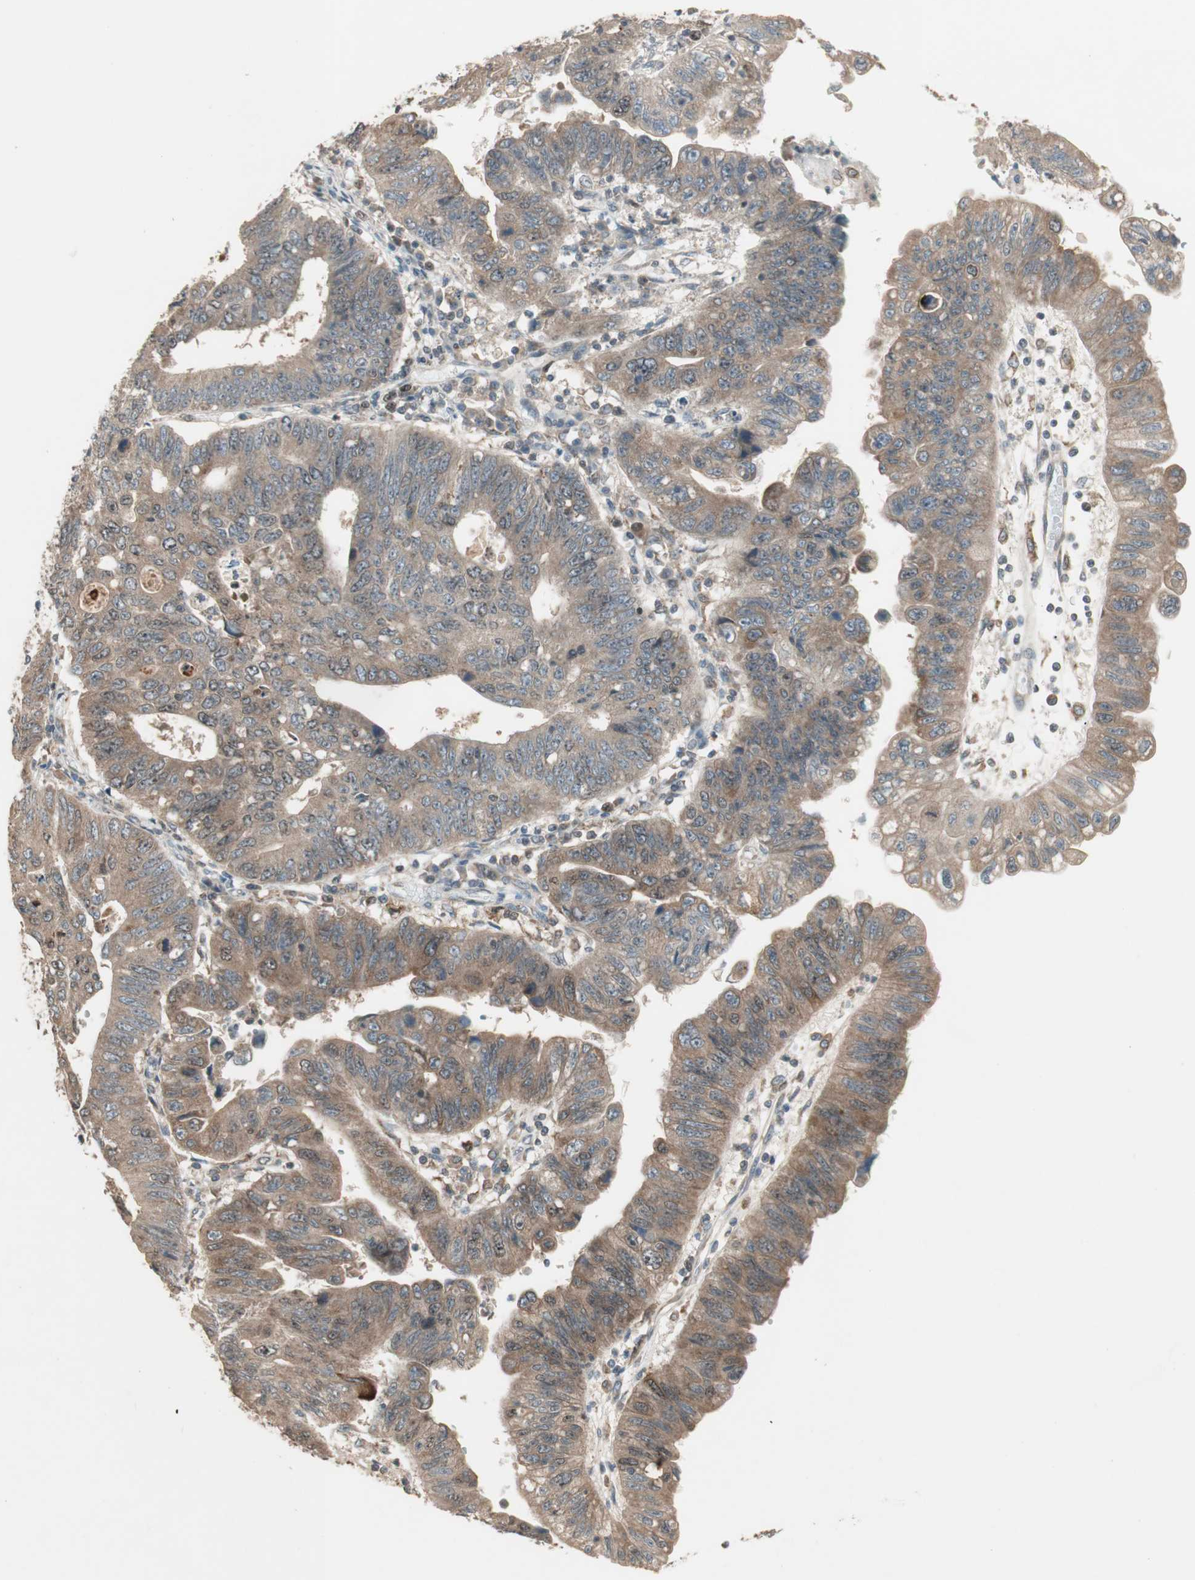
{"staining": {"intensity": "weak", "quantity": ">75%", "location": "cytoplasmic/membranous"}, "tissue": "stomach cancer", "cell_type": "Tumor cells", "image_type": "cancer", "snomed": [{"axis": "morphology", "description": "Adenocarcinoma, NOS"}, {"axis": "topography", "description": "Stomach"}], "caption": "Immunohistochemistry (IHC) staining of stomach cancer (adenocarcinoma), which displays low levels of weak cytoplasmic/membranous expression in approximately >75% of tumor cells indicating weak cytoplasmic/membranous protein expression. The staining was performed using DAB (brown) for protein detection and nuclei were counterstained in hematoxylin (blue).", "gene": "ATP6AP2", "patient": {"sex": "male", "age": 59}}